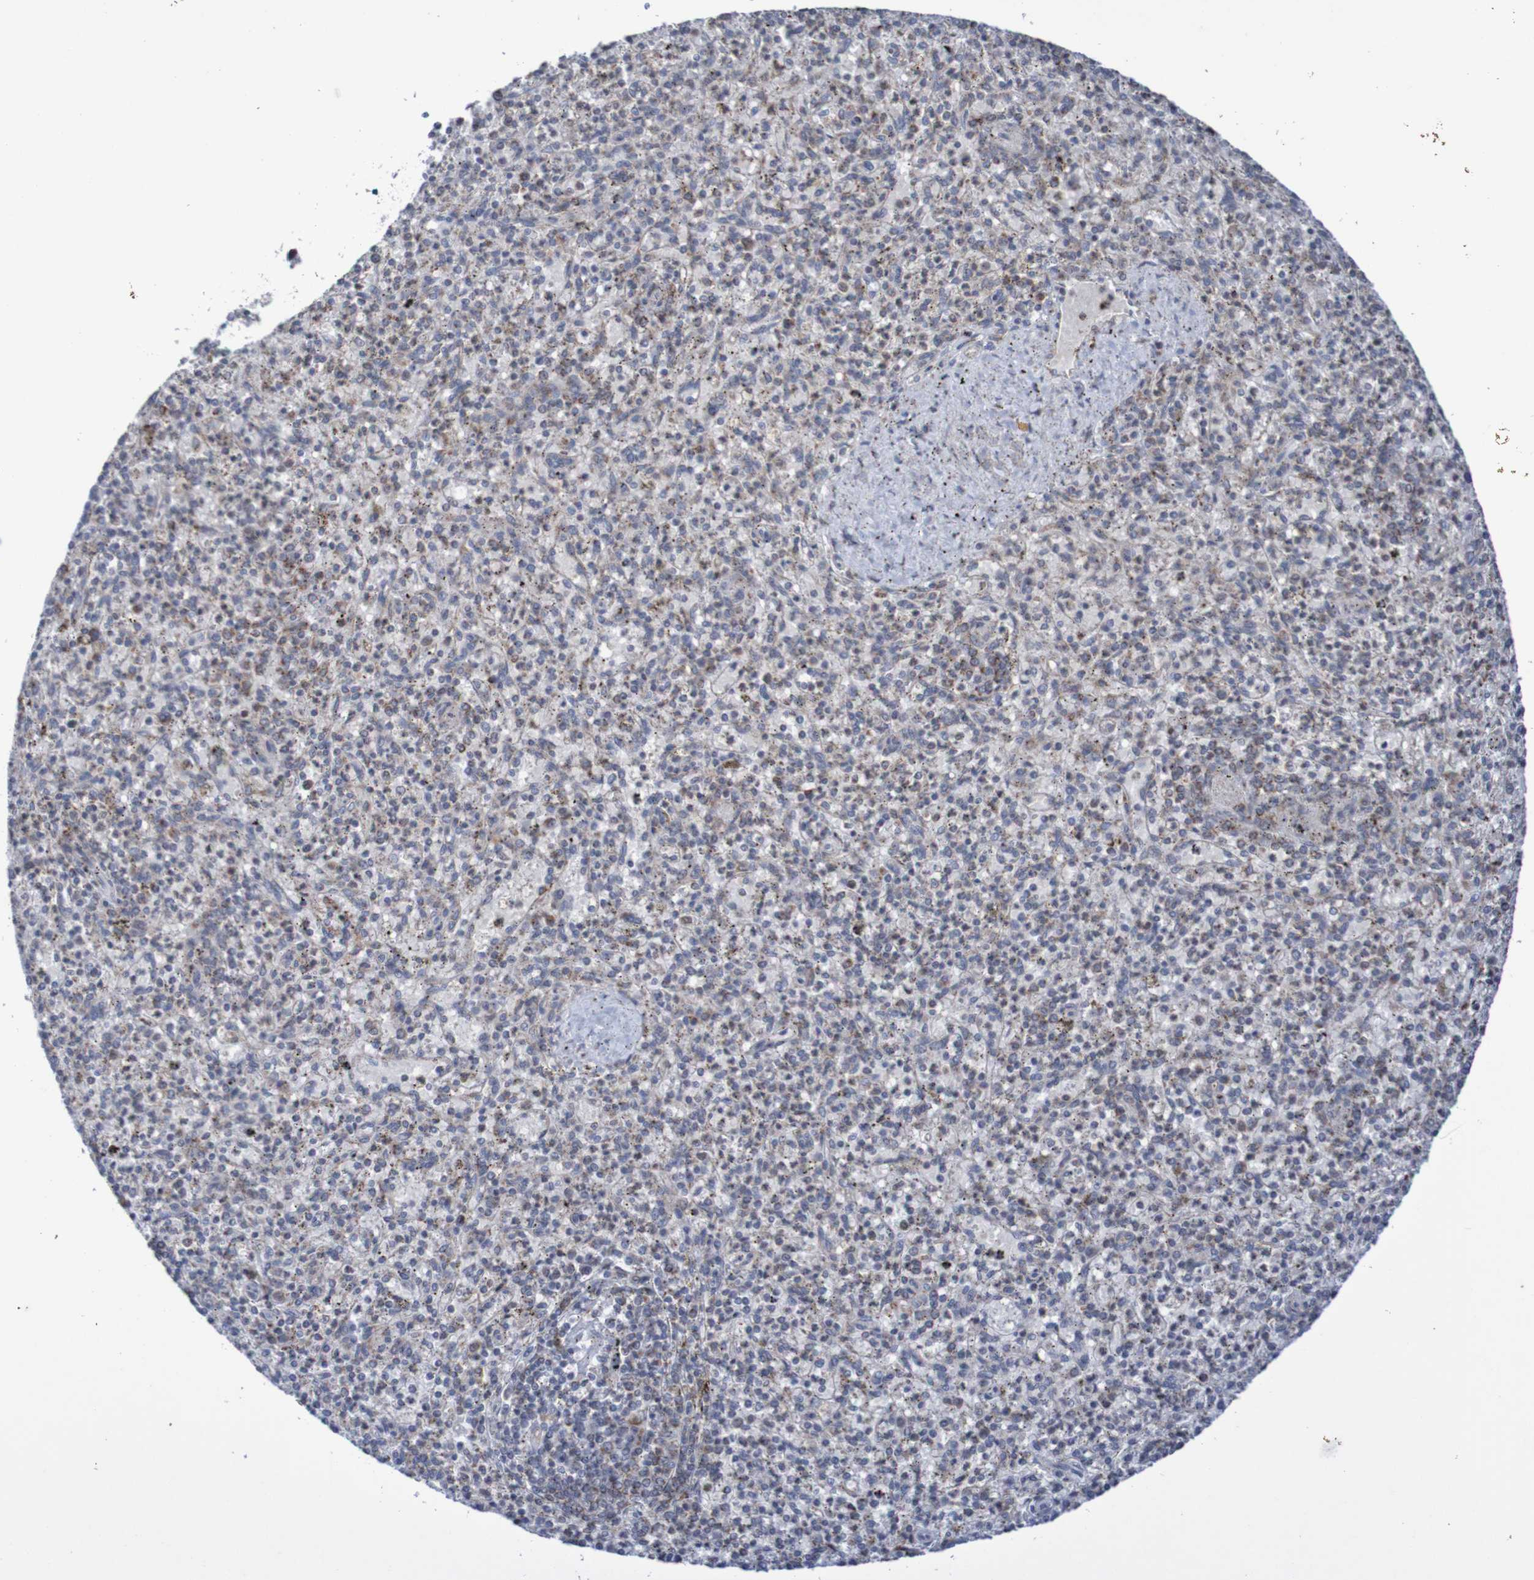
{"staining": {"intensity": "negative", "quantity": "none", "location": "none"}, "tissue": "spleen", "cell_type": "Cells in red pulp", "image_type": "normal", "snomed": [{"axis": "morphology", "description": "Normal tissue, NOS"}, {"axis": "topography", "description": "Spleen"}], "caption": "There is no significant expression in cells in red pulp of spleen. The staining is performed using DAB (3,3'-diaminobenzidine) brown chromogen with nuclei counter-stained in using hematoxylin.", "gene": "DVL1", "patient": {"sex": "male", "age": 72}}